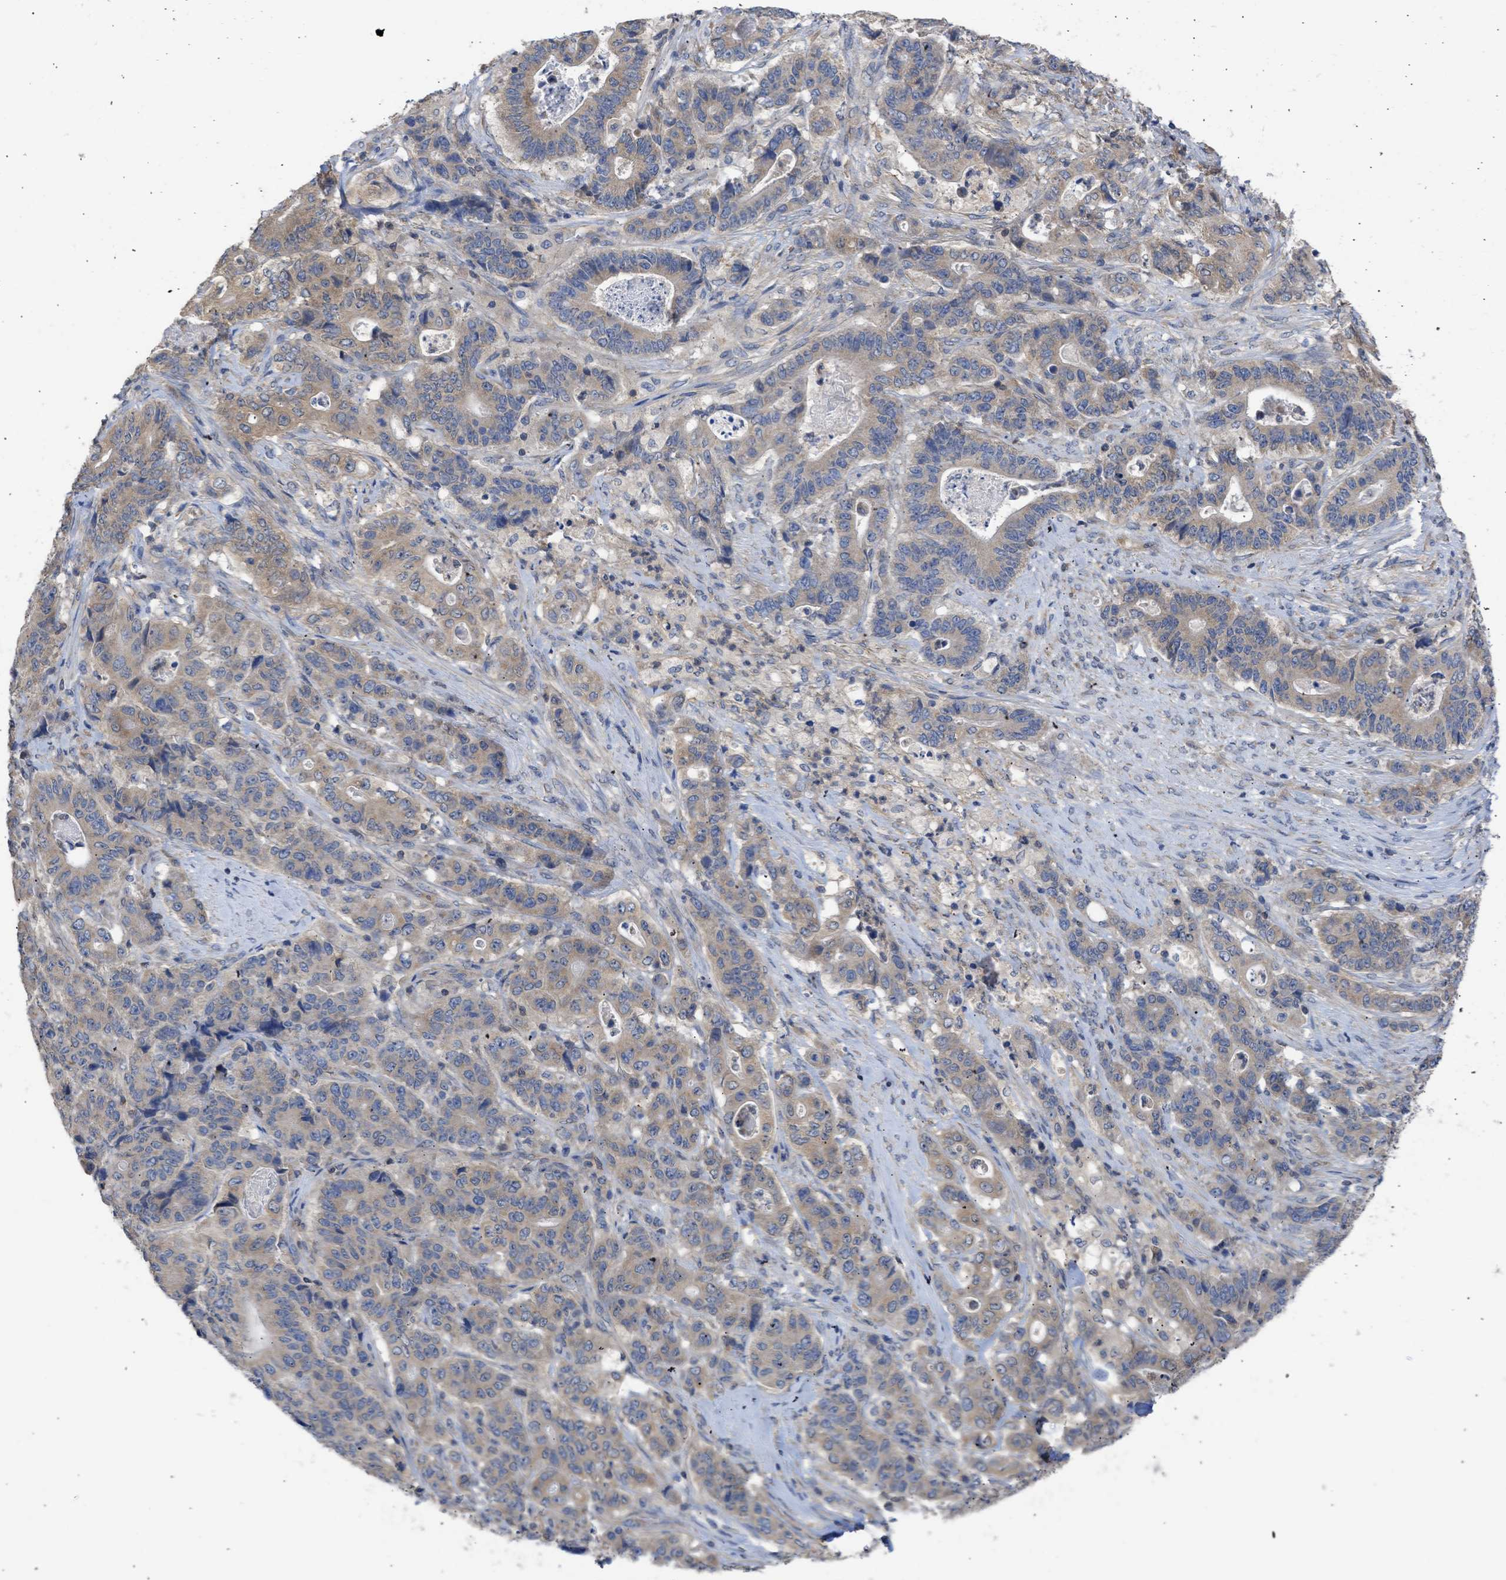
{"staining": {"intensity": "weak", "quantity": ">75%", "location": "cytoplasmic/membranous"}, "tissue": "stomach cancer", "cell_type": "Tumor cells", "image_type": "cancer", "snomed": [{"axis": "morphology", "description": "Adenocarcinoma, NOS"}, {"axis": "topography", "description": "Stomach"}], "caption": "A micrograph of adenocarcinoma (stomach) stained for a protein demonstrates weak cytoplasmic/membranous brown staining in tumor cells.", "gene": "MAP2K3", "patient": {"sex": "female", "age": 73}}